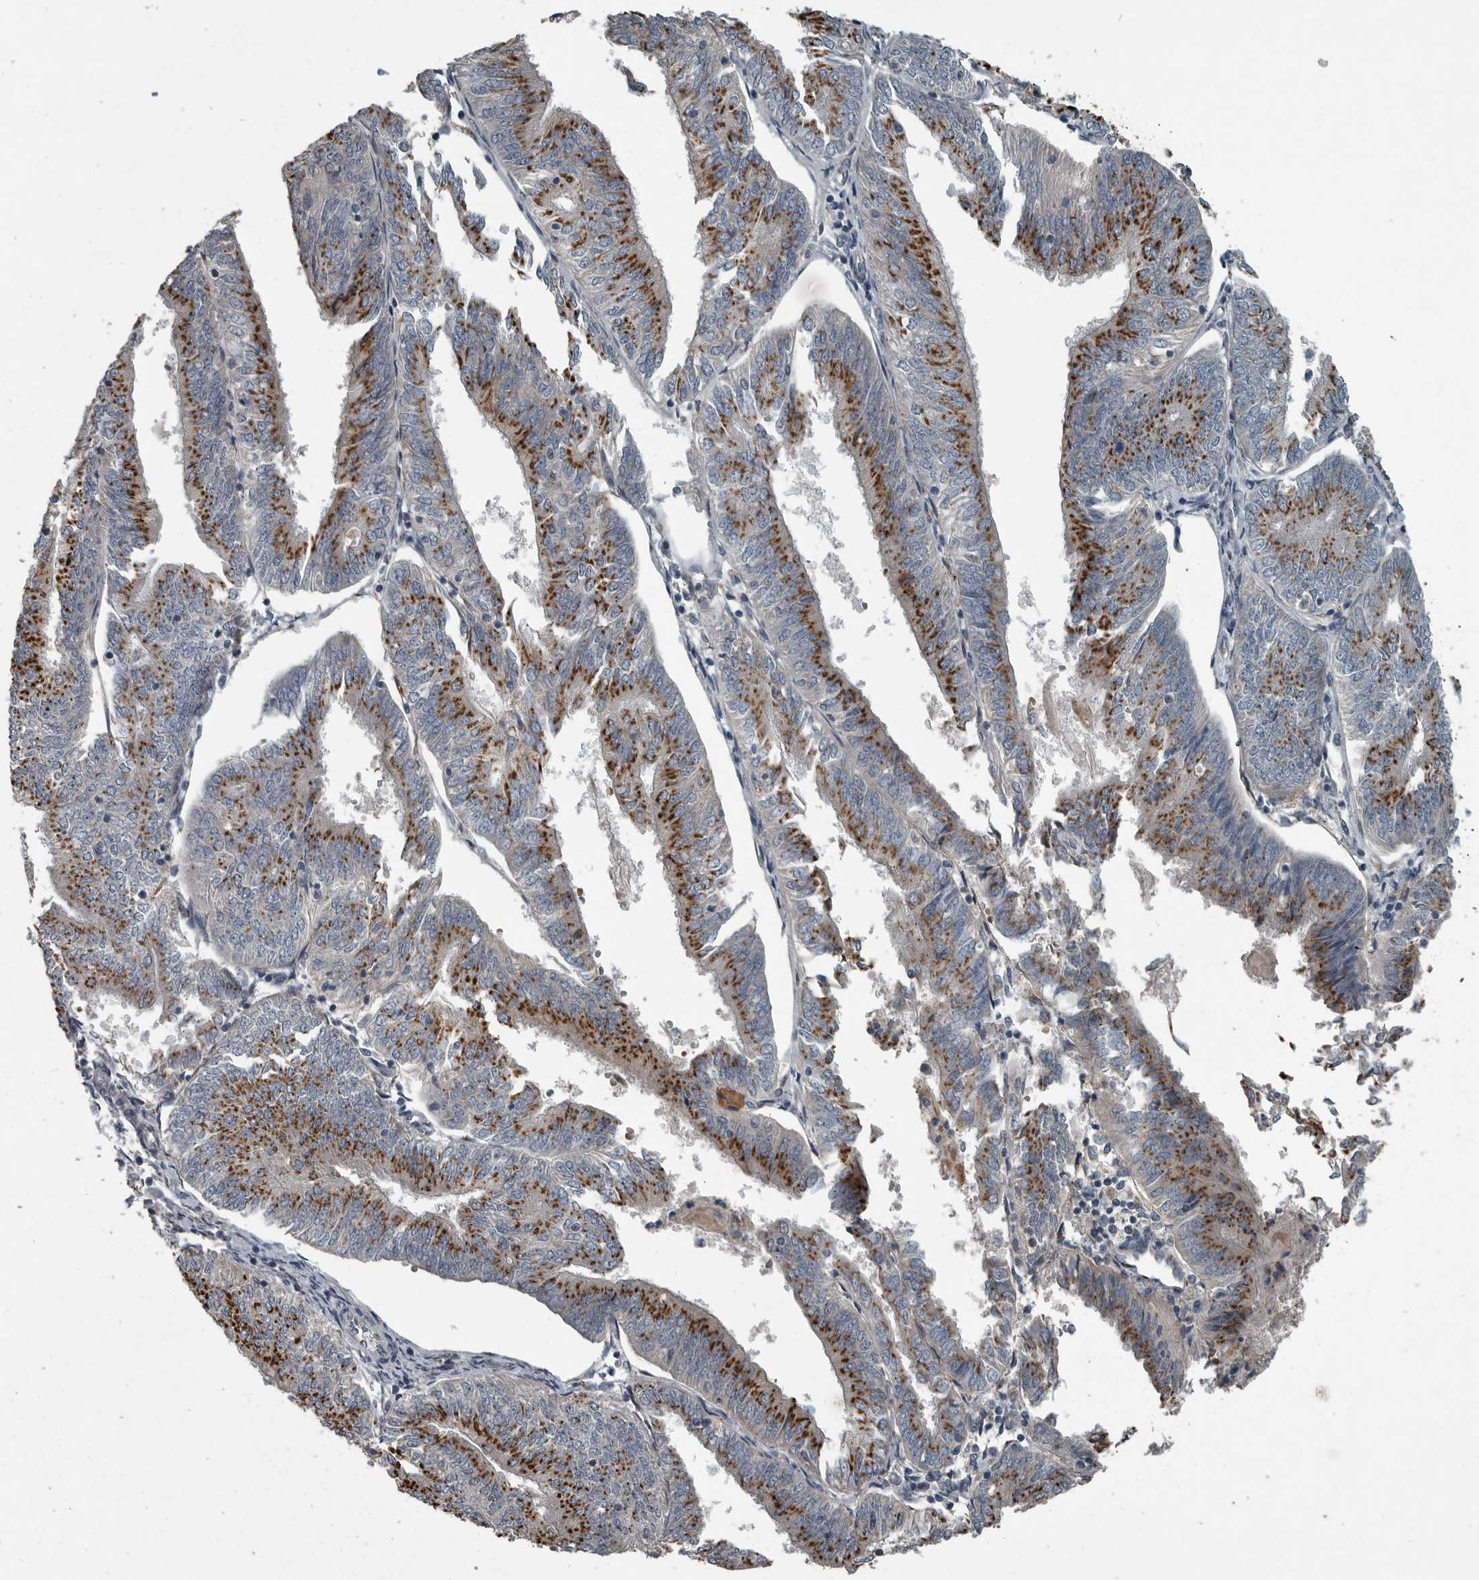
{"staining": {"intensity": "strong", "quantity": "25%-75%", "location": "cytoplasmic/membranous"}, "tissue": "endometrial cancer", "cell_type": "Tumor cells", "image_type": "cancer", "snomed": [{"axis": "morphology", "description": "Adenocarcinoma, NOS"}, {"axis": "topography", "description": "Endometrium"}], "caption": "The micrograph displays a brown stain indicating the presence of a protein in the cytoplasmic/membranous of tumor cells in endometrial adenocarcinoma.", "gene": "ZNF345", "patient": {"sex": "female", "age": 58}}